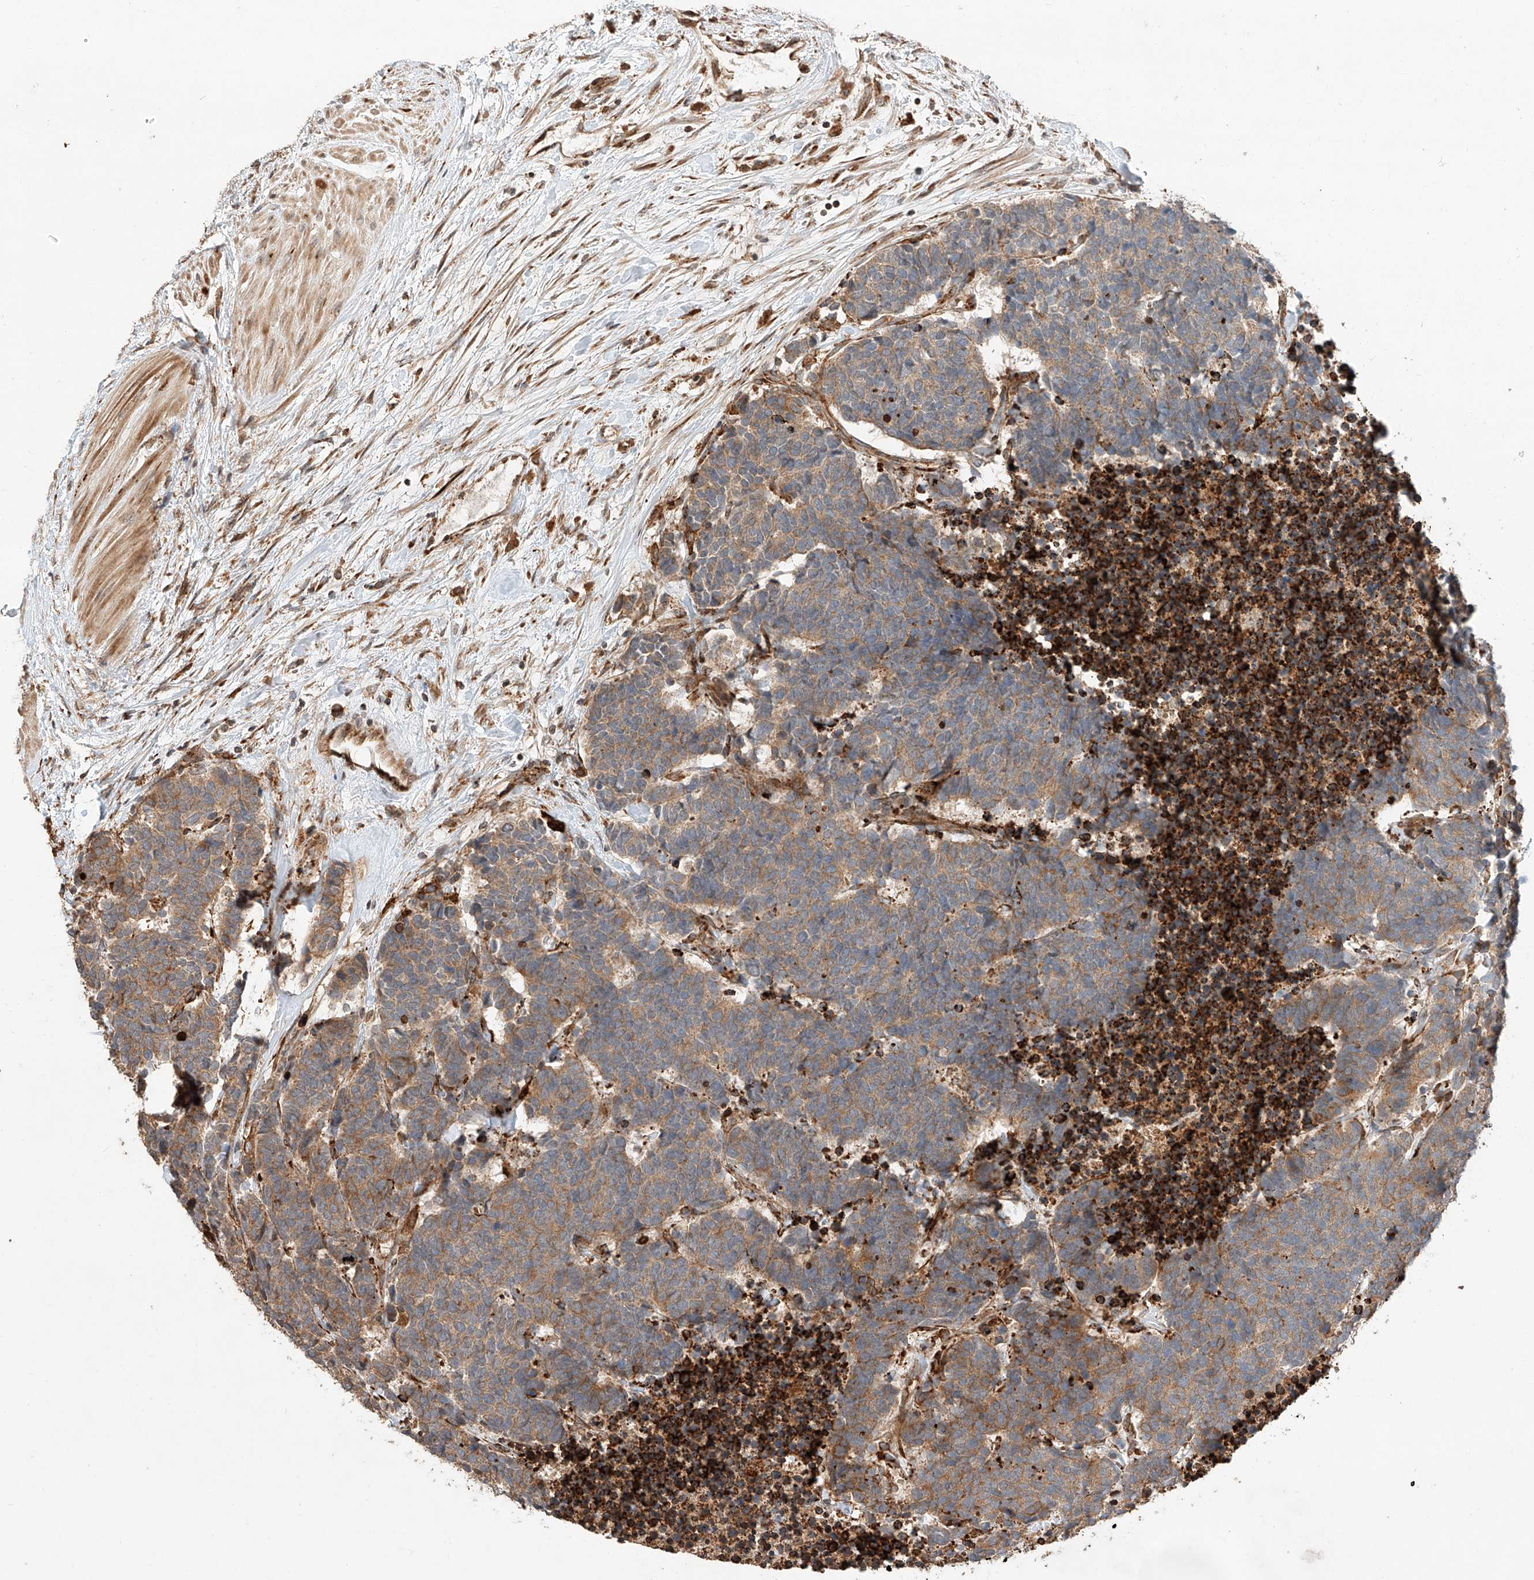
{"staining": {"intensity": "moderate", "quantity": ">75%", "location": "cytoplasmic/membranous"}, "tissue": "carcinoid", "cell_type": "Tumor cells", "image_type": "cancer", "snomed": [{"axis": "morphology", "description": "Carcinoma, NOS"}, {"axis": "morphology", "description": "Carcinoid, malignant, NOS"}, {"axis": "topography", "description": "Urinary bladder"}], "caption": "About >75% of tumor cells in human carcinoid display moderate cytoplasmic/membranous protein expression as visualized by brown immunohistochemical staining.", "gene": "ZNF84", "patient": {"sex": "male", "age": 57}}